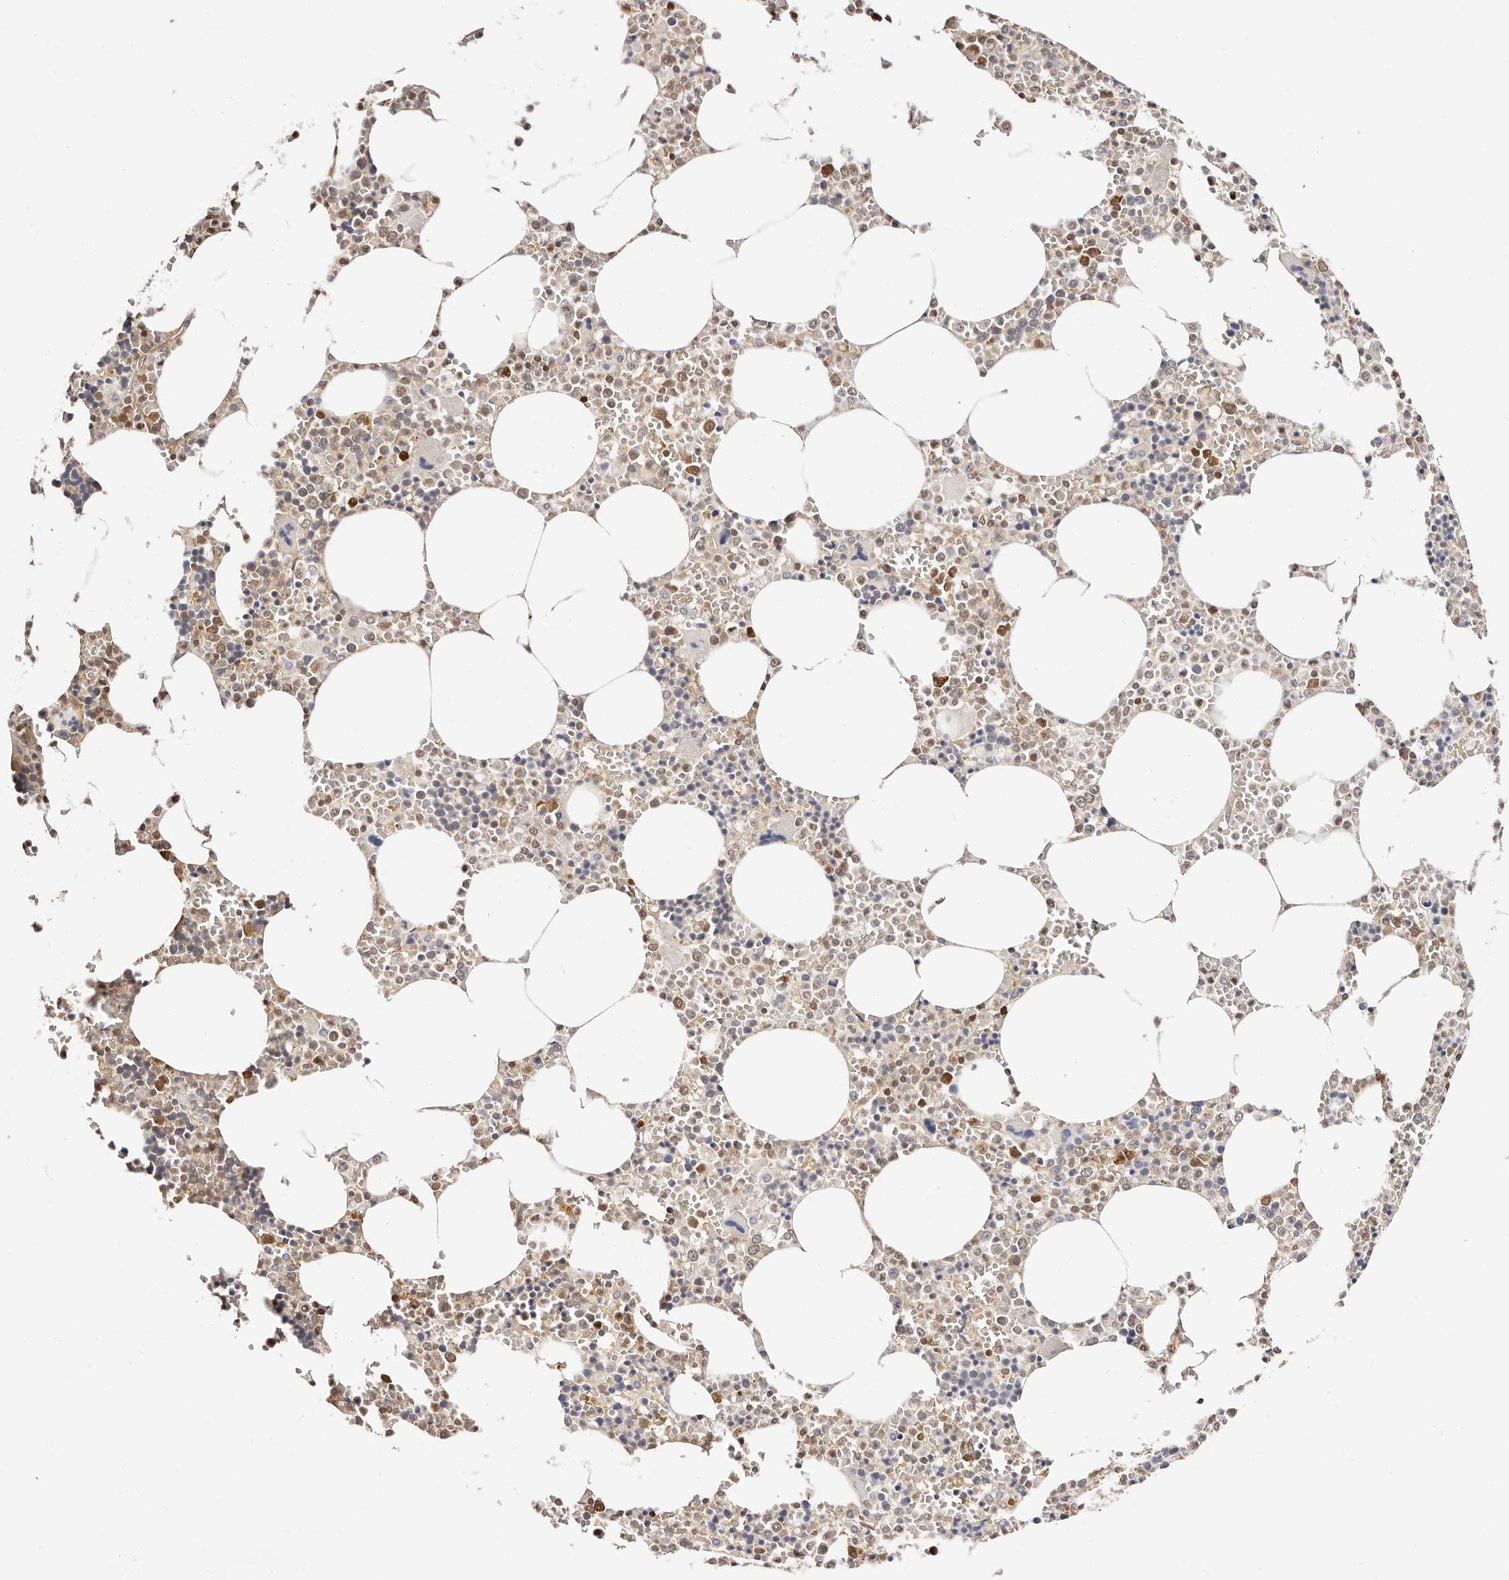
{"staining": {"intensity": "moderate", "quantity": "<25%", "location": "cytoplasmic/membranous,nuclear"}, "tissue": "bone marrow", "cell_type": "Hematopoietic cells", "image_type": "normal", "snomed": [{"axis": "morphology", "description": "Normal tissue, NOS"}, {"axis": "topography", "description": "Bone marrow"}], "caption": "Moderate cytoplasmic/membranous,nuclear staining is appreciated in approximately <25% of hematopoietic cells in unremarkable bone marrow. (DAB (3,3'-diaminobenzidine) = brown stain, brightfield microscopy at high magnification).", "gene": "STAT5A", "patient": {"sex": "male", "age": 70}}